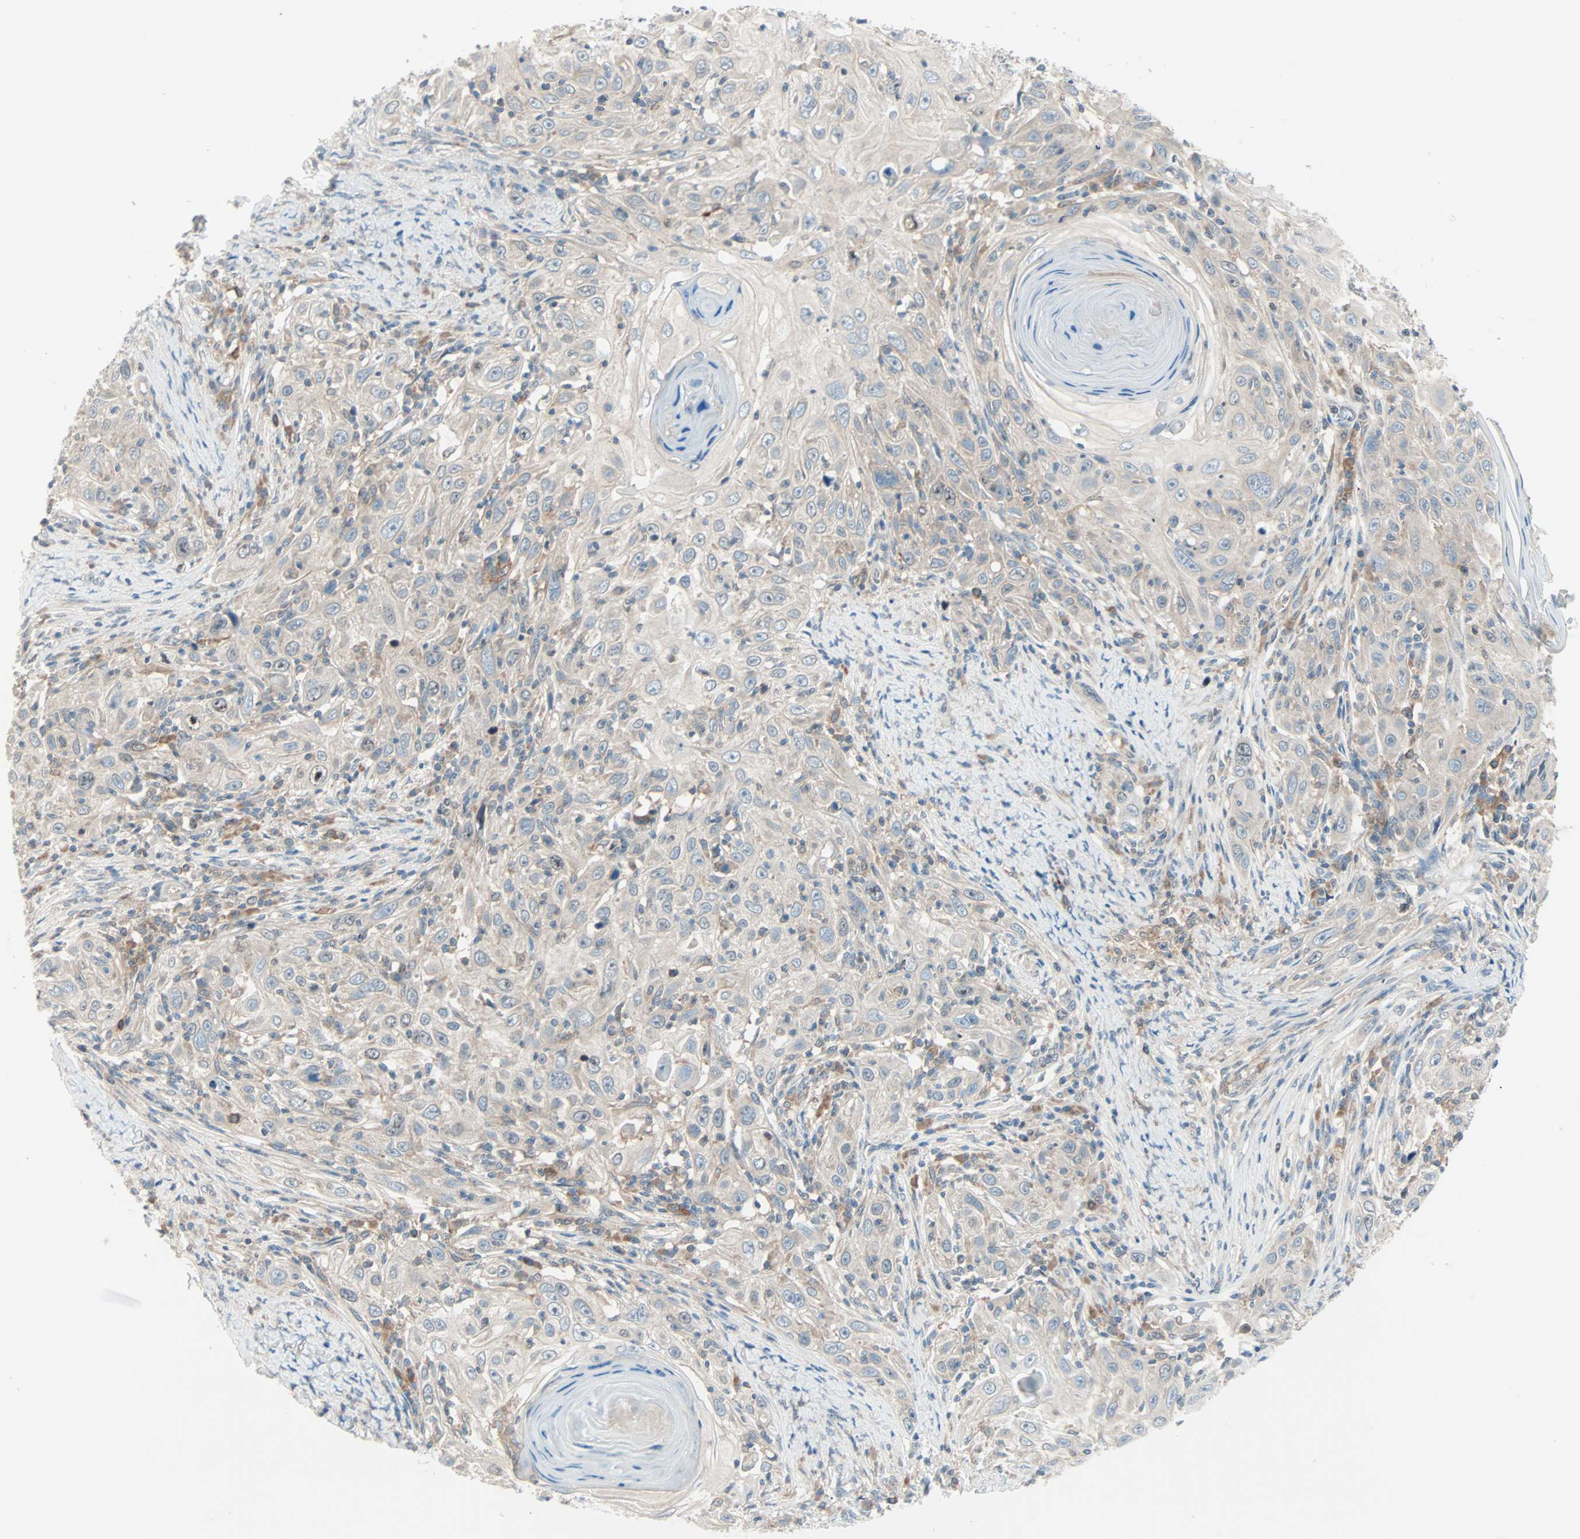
{"staining": {"intensity": "weak", "quantity": "25%-75%", "location": "cytoplasmic/membranous"}, "tissue": "skin cancer", "cell_type": "Tumor cells", "image_type": "cancer", "snomed": [{"axis": "morphology", "description": "Squamous cell carcinoma, NOS"}, {"axis": "topography", "description": "Skin"}], "caption": "This photomicrograph reveals IHC staining of skin cancer, with low weak cytoplasmic/membranous expression in approximately 25%-75% of tumor cells.", "gene": "SMIM8", "patient": {"sex": "female", "age": 88}}